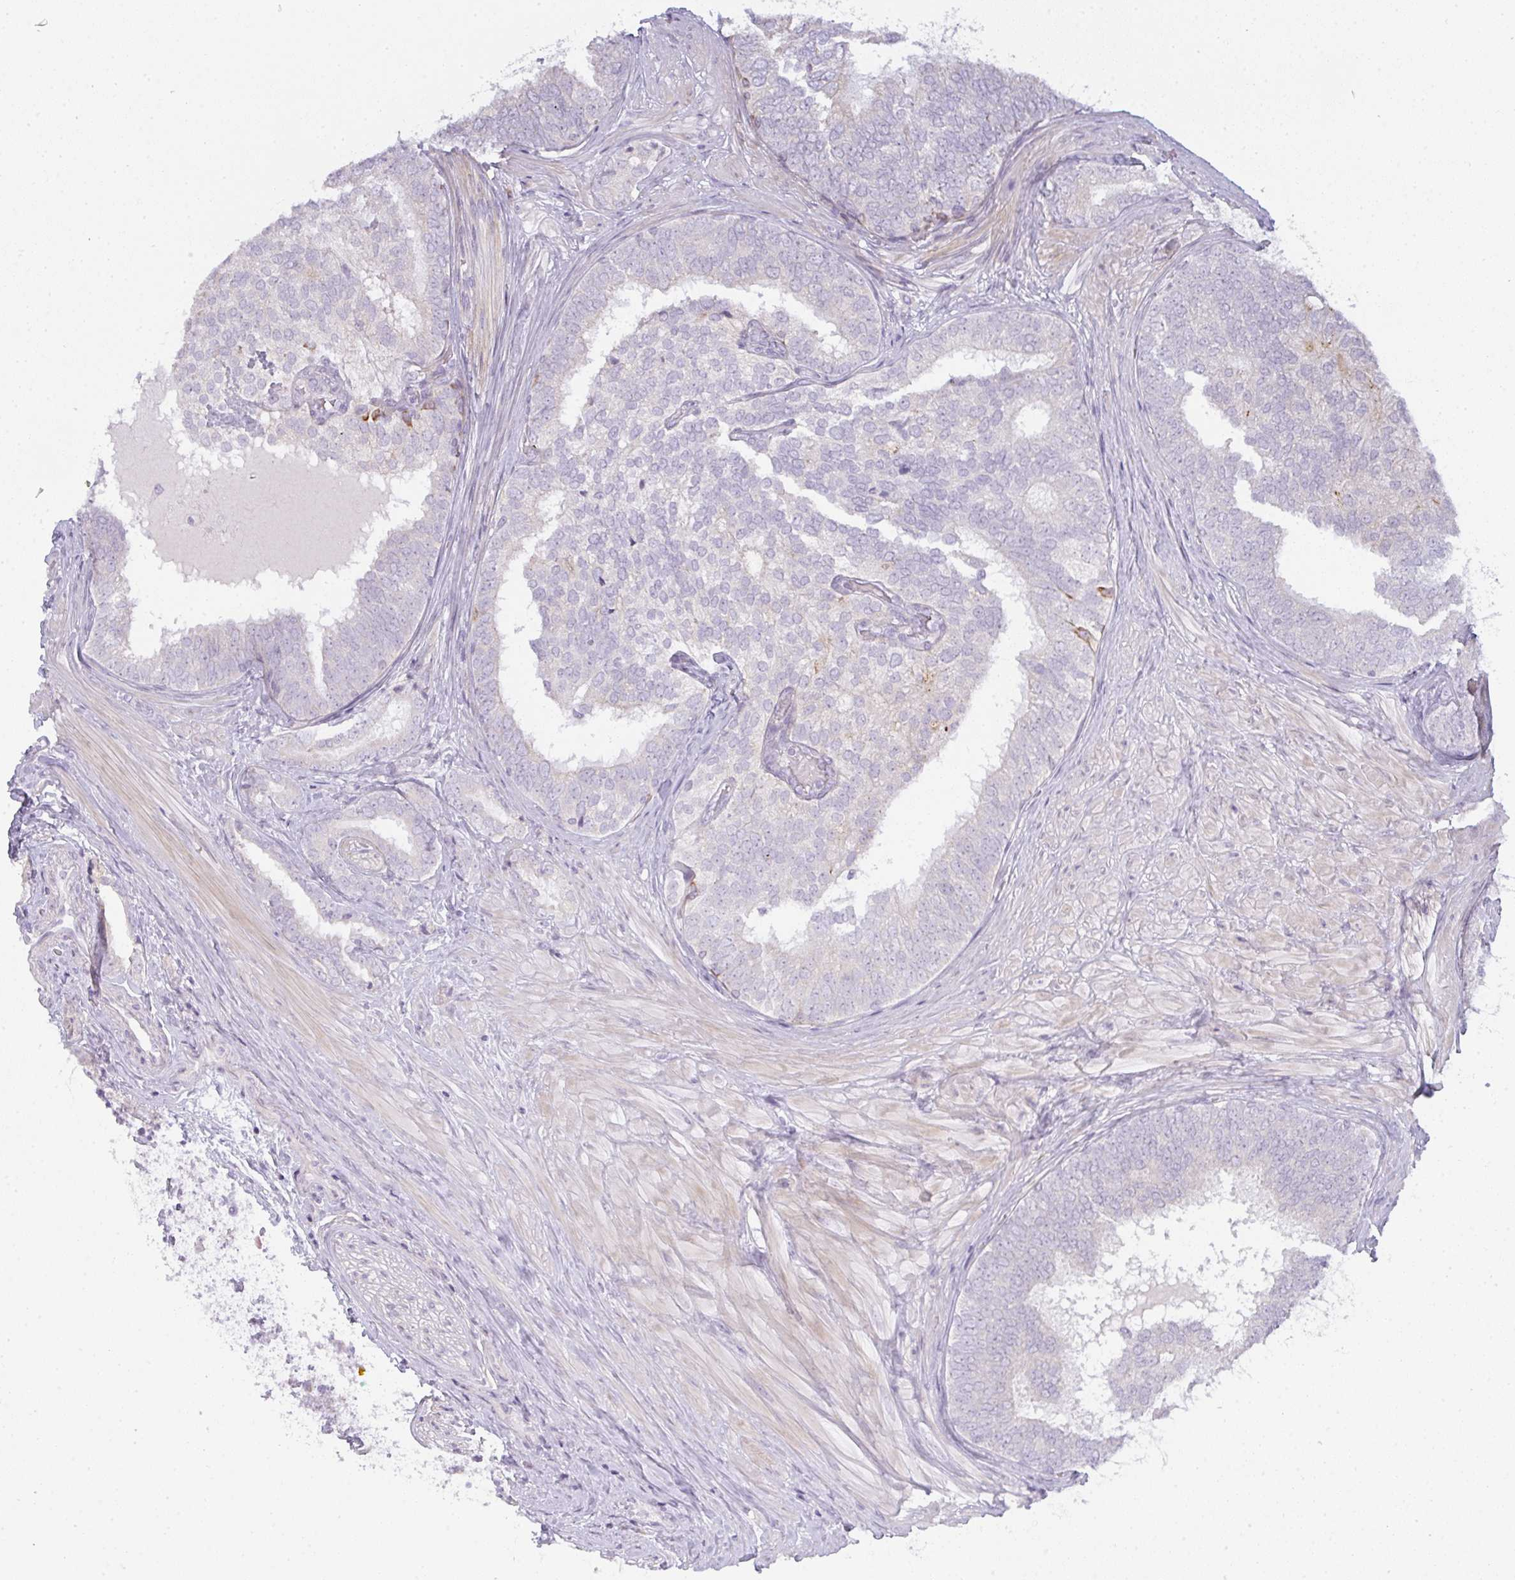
{"staining": {"intensity": "negative", "quantity": "none", "location": "none"}, "tissue": "prostate cancer", "cell_type": "Tumor cells", "image_type": "cancer", "snomed": [{"axis": "morphology", "description": "Adenocarcinoma, High grade"}, {"axis": "topography", "description": "Prostate"}], "caption": "IHC of adenocarcinoma (high-grade) (prostate) demonstrates no positivity in tumor cells.", "gene": "SIRPB2", "patient": {"sex": "male", "age": 72}}